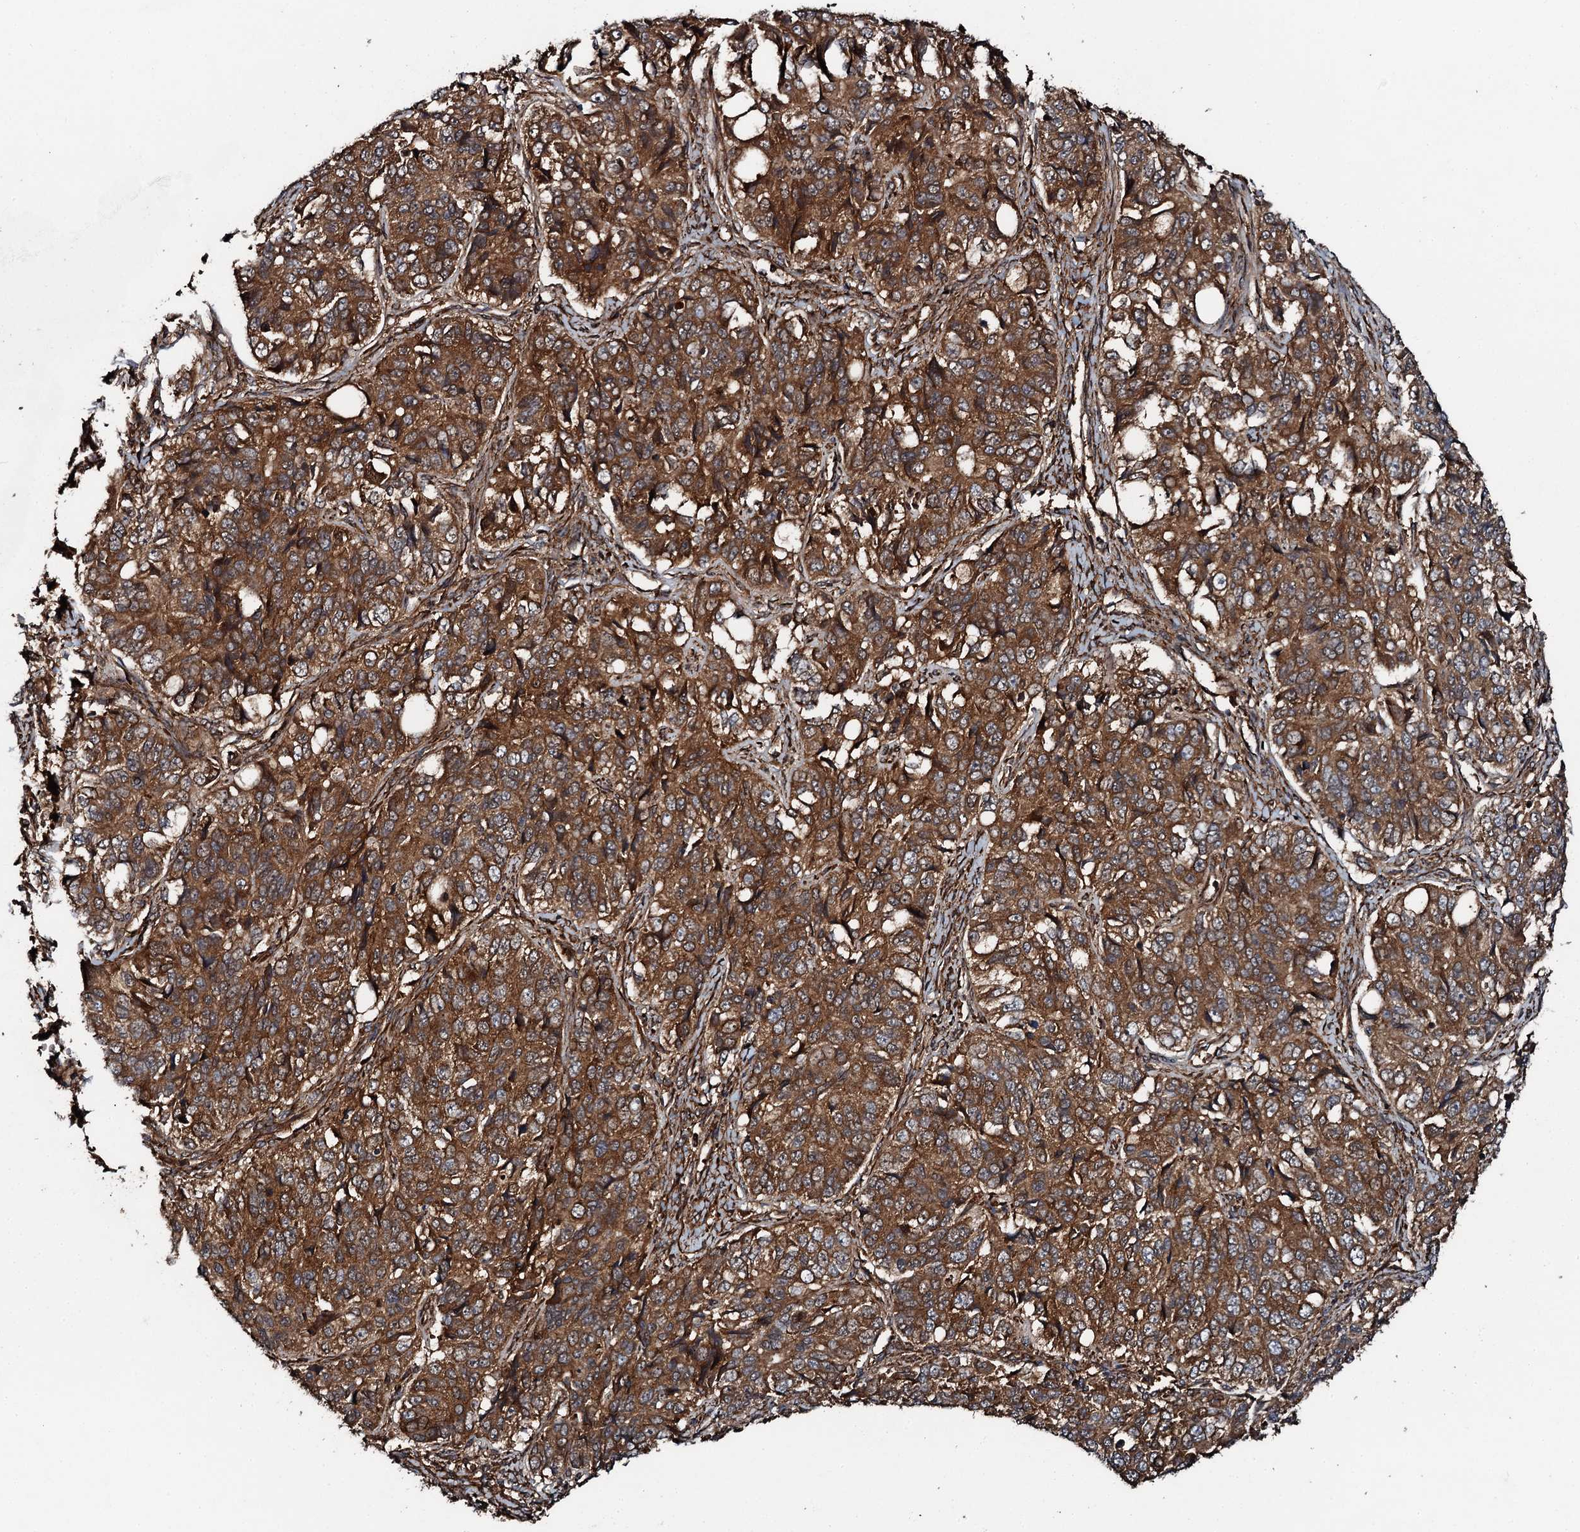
{"staining": {"intensity": "strong", "quantity": ">75%", "location": "cytoplasmic/membranous"}, "tissue": "ovarian cancer", "cell_type": "Tumor cells", "image_type": "cancer", "snomed": [{"axis": "morphology", "description": "Carcinoma, endometroid"}, {"axis": "topography", "description": "Ovary"}], "caption": "A micrograph showing strong cytoplasmic/membranous expression in approximately >75% of tumor cells in ovarian endometroid carcinoma, as visualized by brown immunohistochemical staining.", "gene": "FLYWCH1", "patient": {"sex": "female", "age": 51}}